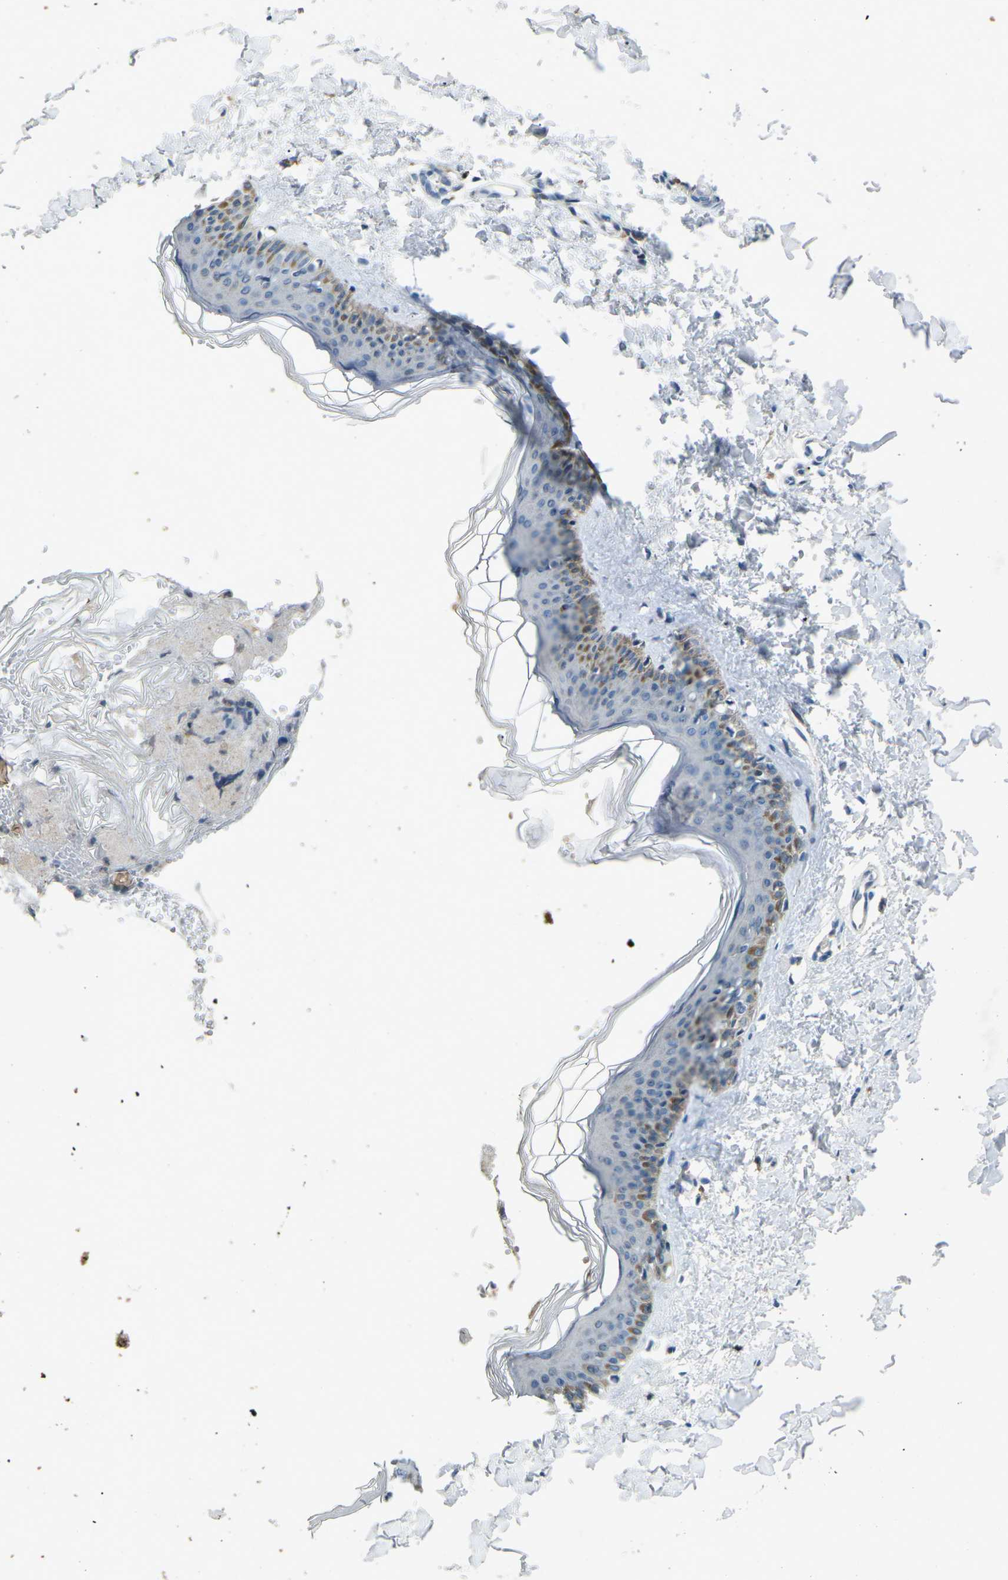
{"staining": {"intensity": "negative", "quantity": "none", "location": "none"}, "tissue": "skin", "cell_type": "Fibroblasts", "image_type": "normal", "snomed": [{"axis": "morphology", "description": "Normal tissue, NOS"}, {"axis": "topography", "description": "Skin"}], "caption": "Immunohistochemistry of unremarkable skin displays no staining in fibroblasts. The staining was performed using DAB (3,3'-diaminobenzidine) to visualize the protein expression in brown, while the nuclei were stained in blue with hematoxylin (Magnification: 20x).", "gene": "A1BG", "patient": {"sex": "female", "age": 41}}